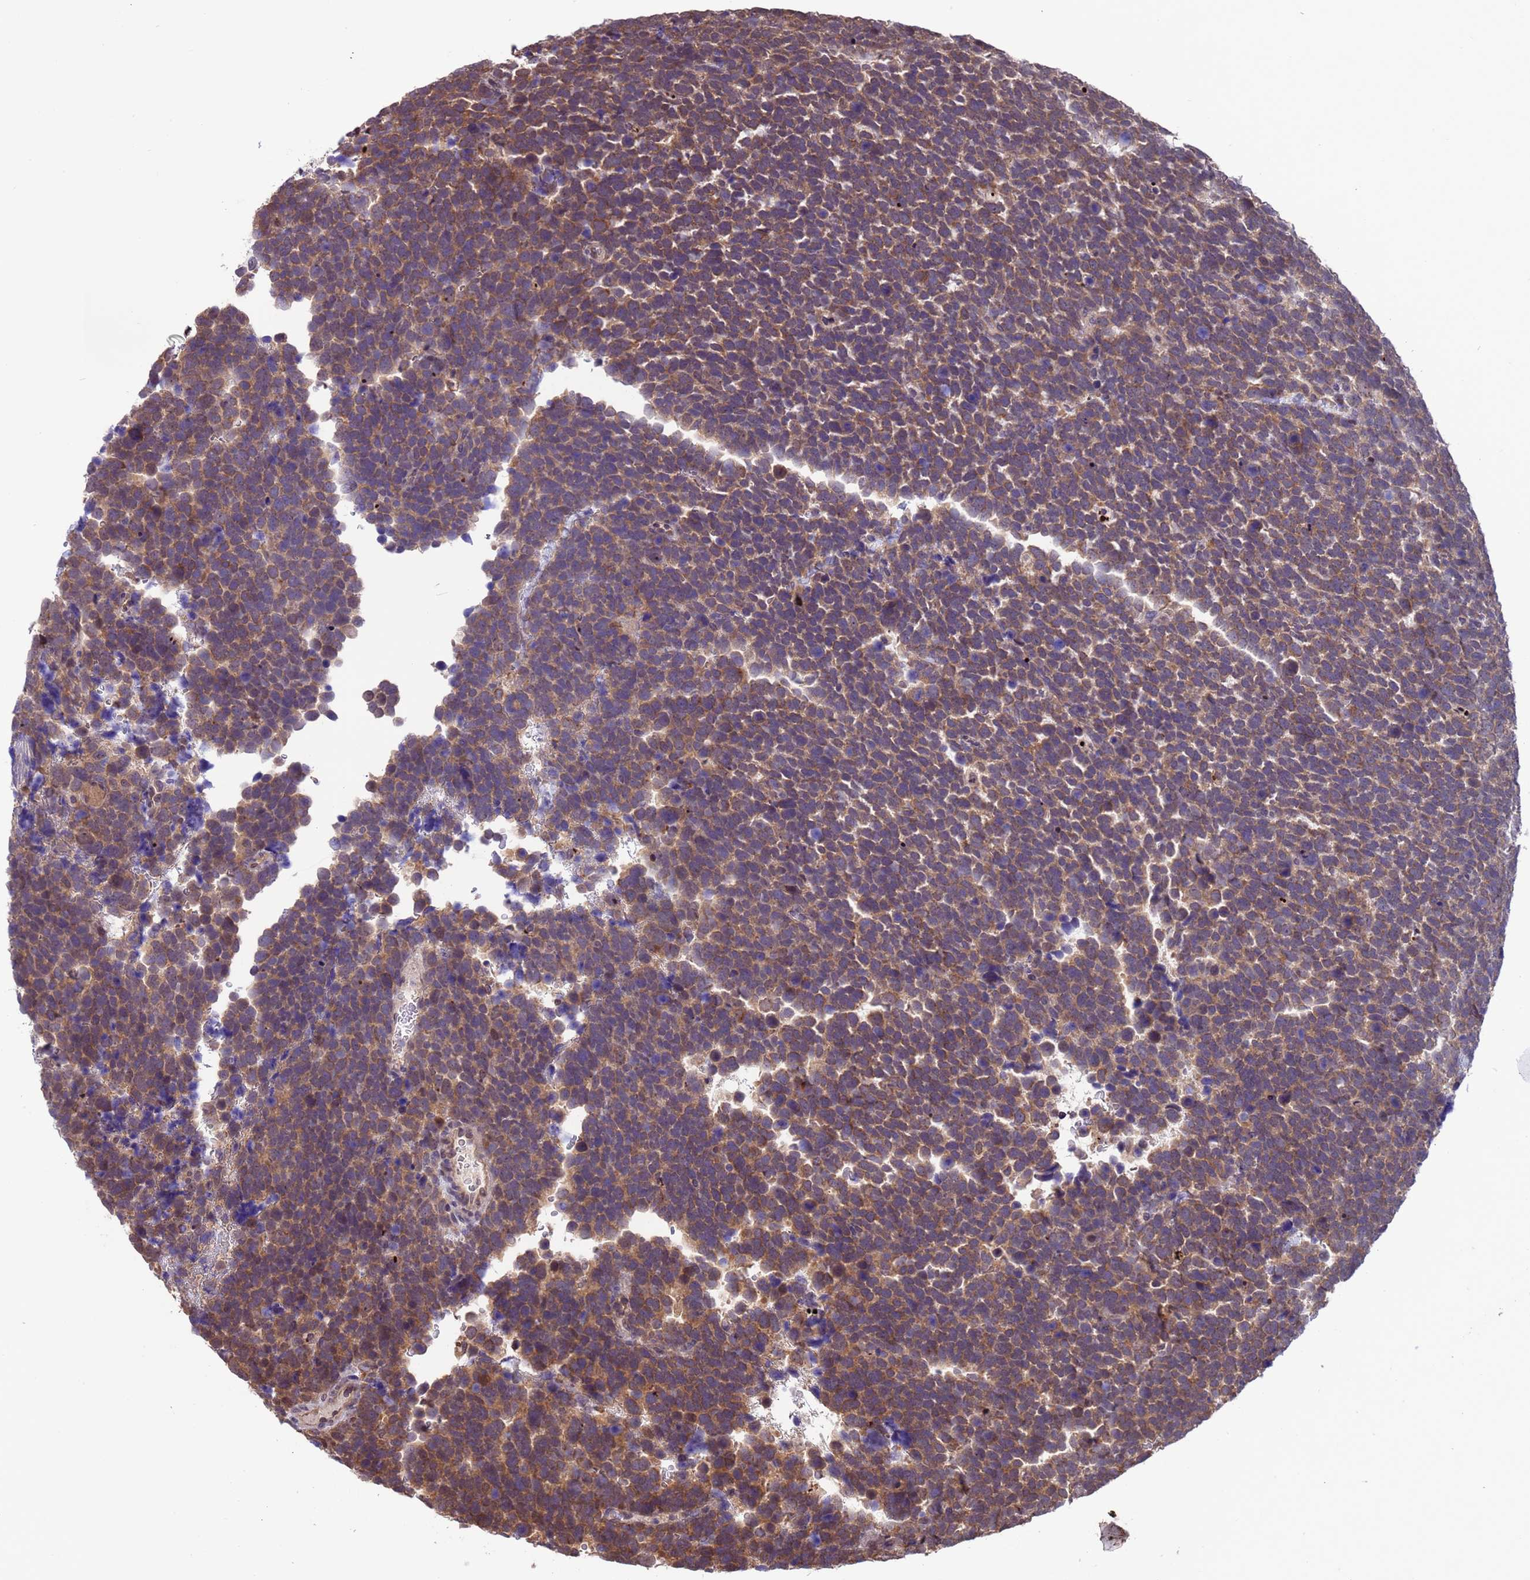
{"staining": {"intensity": "moderate", "quantity": ">75%", "location": "cytoplasmic/membranous"}, "tissue": "urothelial cancer", "cell_type": "Tumor cells", "image_type": "cancer", "snomed": [{"axis": "morphology", "description": "Urothelial carcinoma, High grade"}, {"axis": "topography", "description": "Urinary bladder"}], "caption": "The immunohistochemical stain highlights moderate cytoplasmic/membranous staining in tumor cells of high-grade urothelial carcinoma tissue.", "gene": "ZFP69B", "patient": {"sex": "female", "age": 82}}